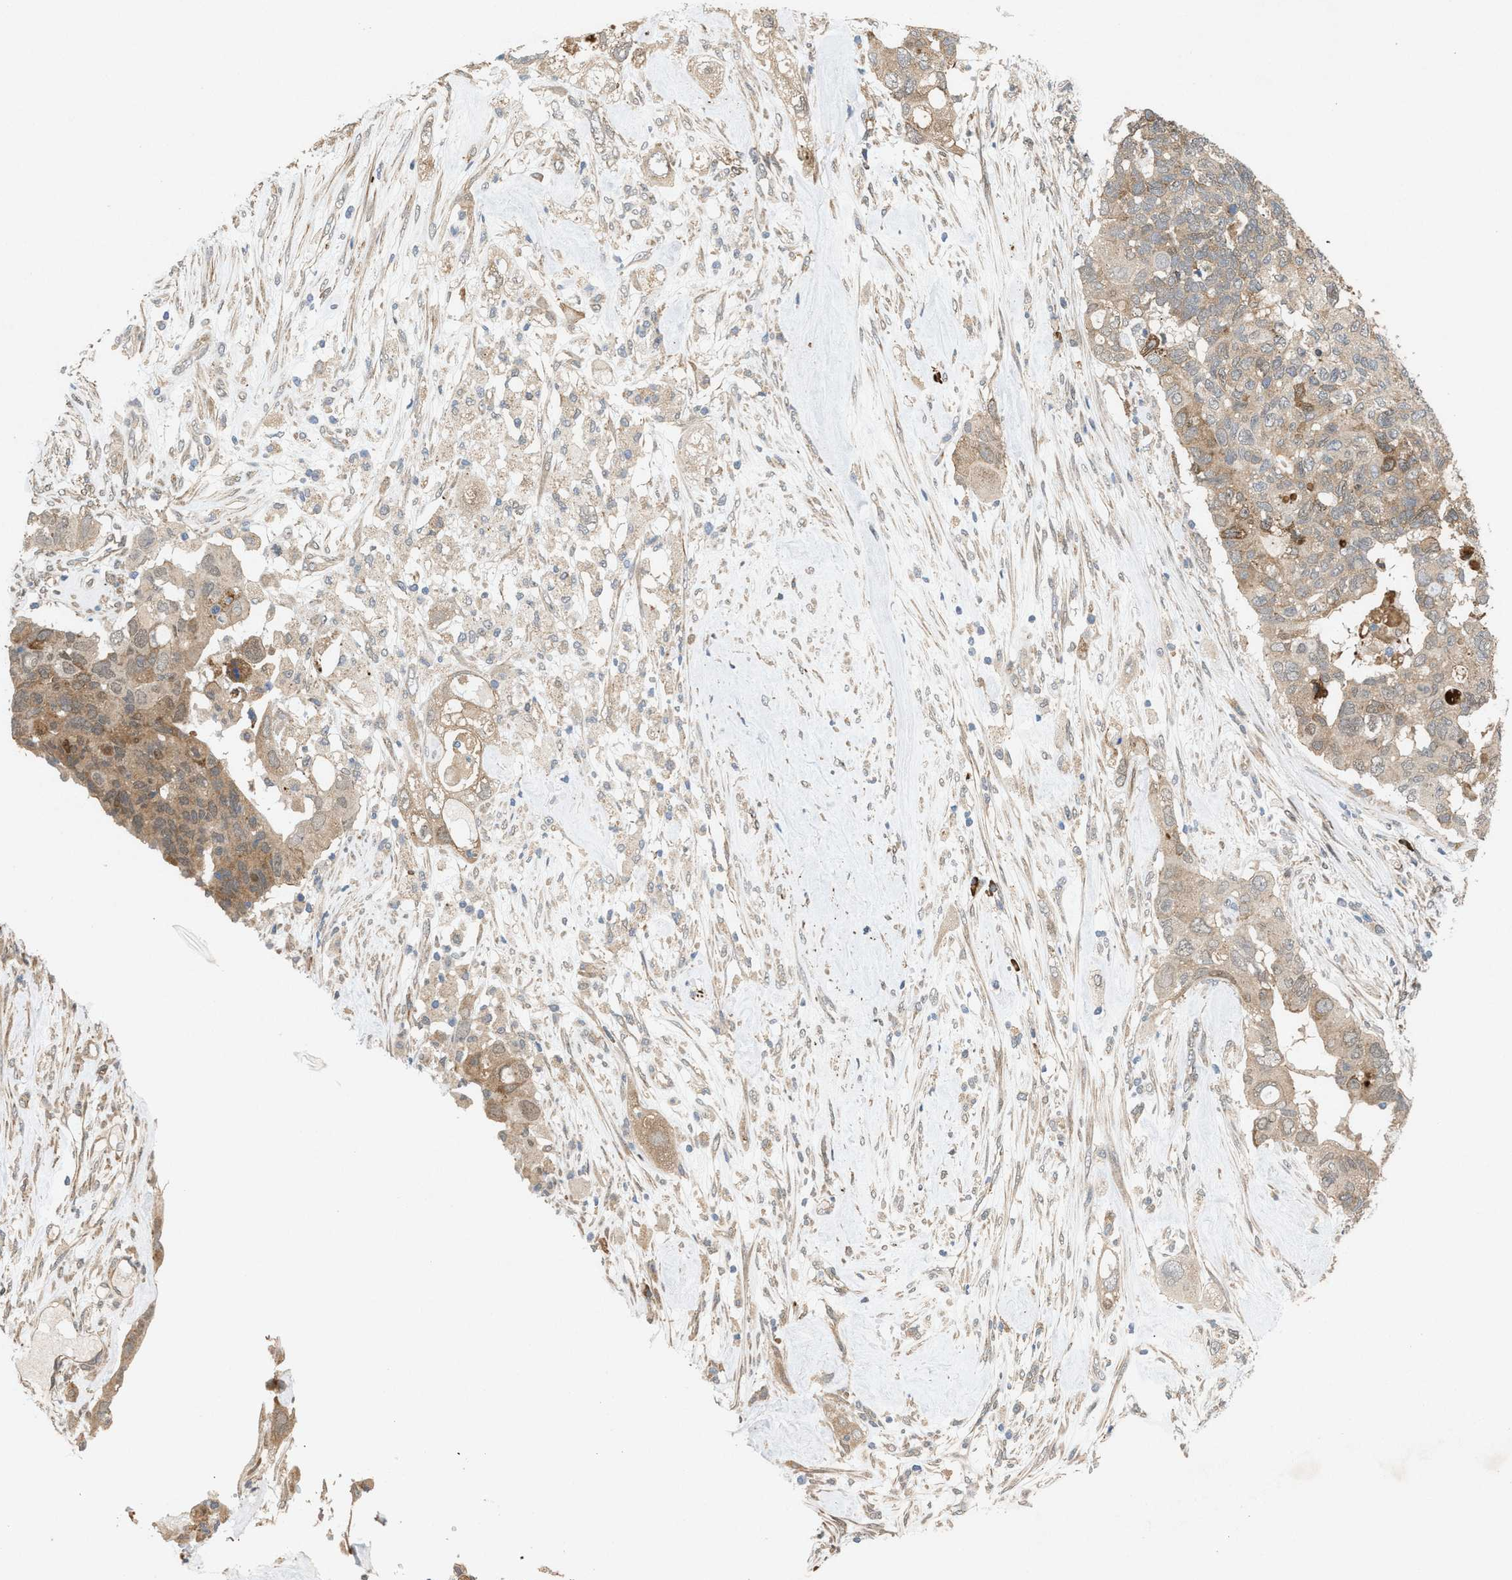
{"staining": {"intensity": "moderate", "quantity": ">75%", "location": "cytoplasmic/membranous"}, "tissue": "pancreatic cancer", "cell_type": "Tumor cells", "image_type": "cancer", "snomed": [{"axis": "morphology", "description": "Adenocarcinoma, NOS"}, {"axis": "topography", "description": "Pancreas"}], "caption": "Pancreatic cancer (adenocarcinoma) stained with immunohistochemistry (IHC) shows moderate cytoplasmic/membranous positivity in approximately >75% of tumor cells.", "gene": "MFSD6", "patient": {"sex": "female", "age": 56}}